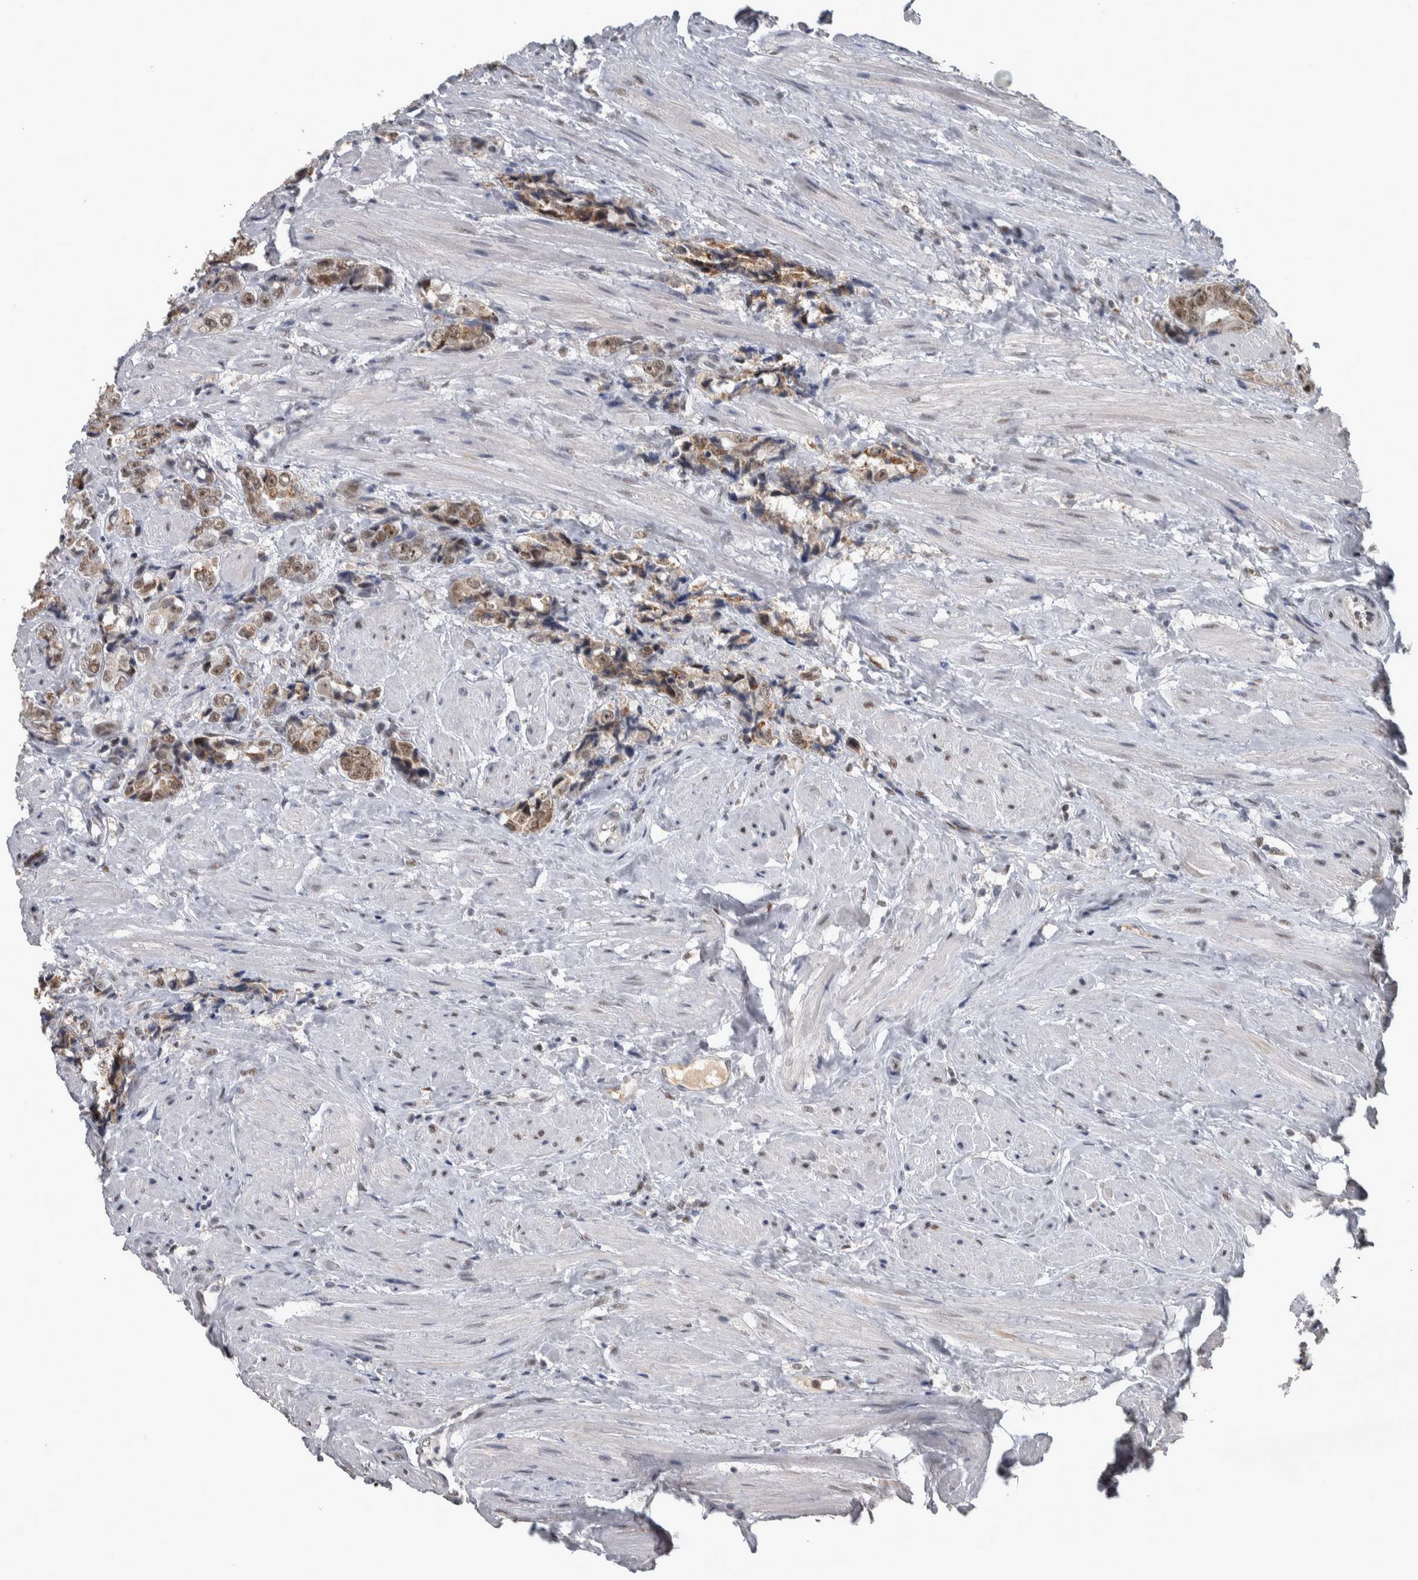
{"staining": {"intensity": "weak", "quantity": ">75%", "location": "nuclear"}, "tissue": "prostate cancer", "cell_type": "Tumor cells", "image_type": "cancer", "snomed": [{"axis": "morphology", "description": "Adenocarcinoma, High grade"}, {"axis": "topography", "description": "Prostate"}], "caption": "Protein staining reveals weak nuclear positivity in approximately >75% of tumor cells in prostate cancer. Nuclei are stained in blue.", "gene": "DDX42", "patient": {"sex": "male", "age": 61}}